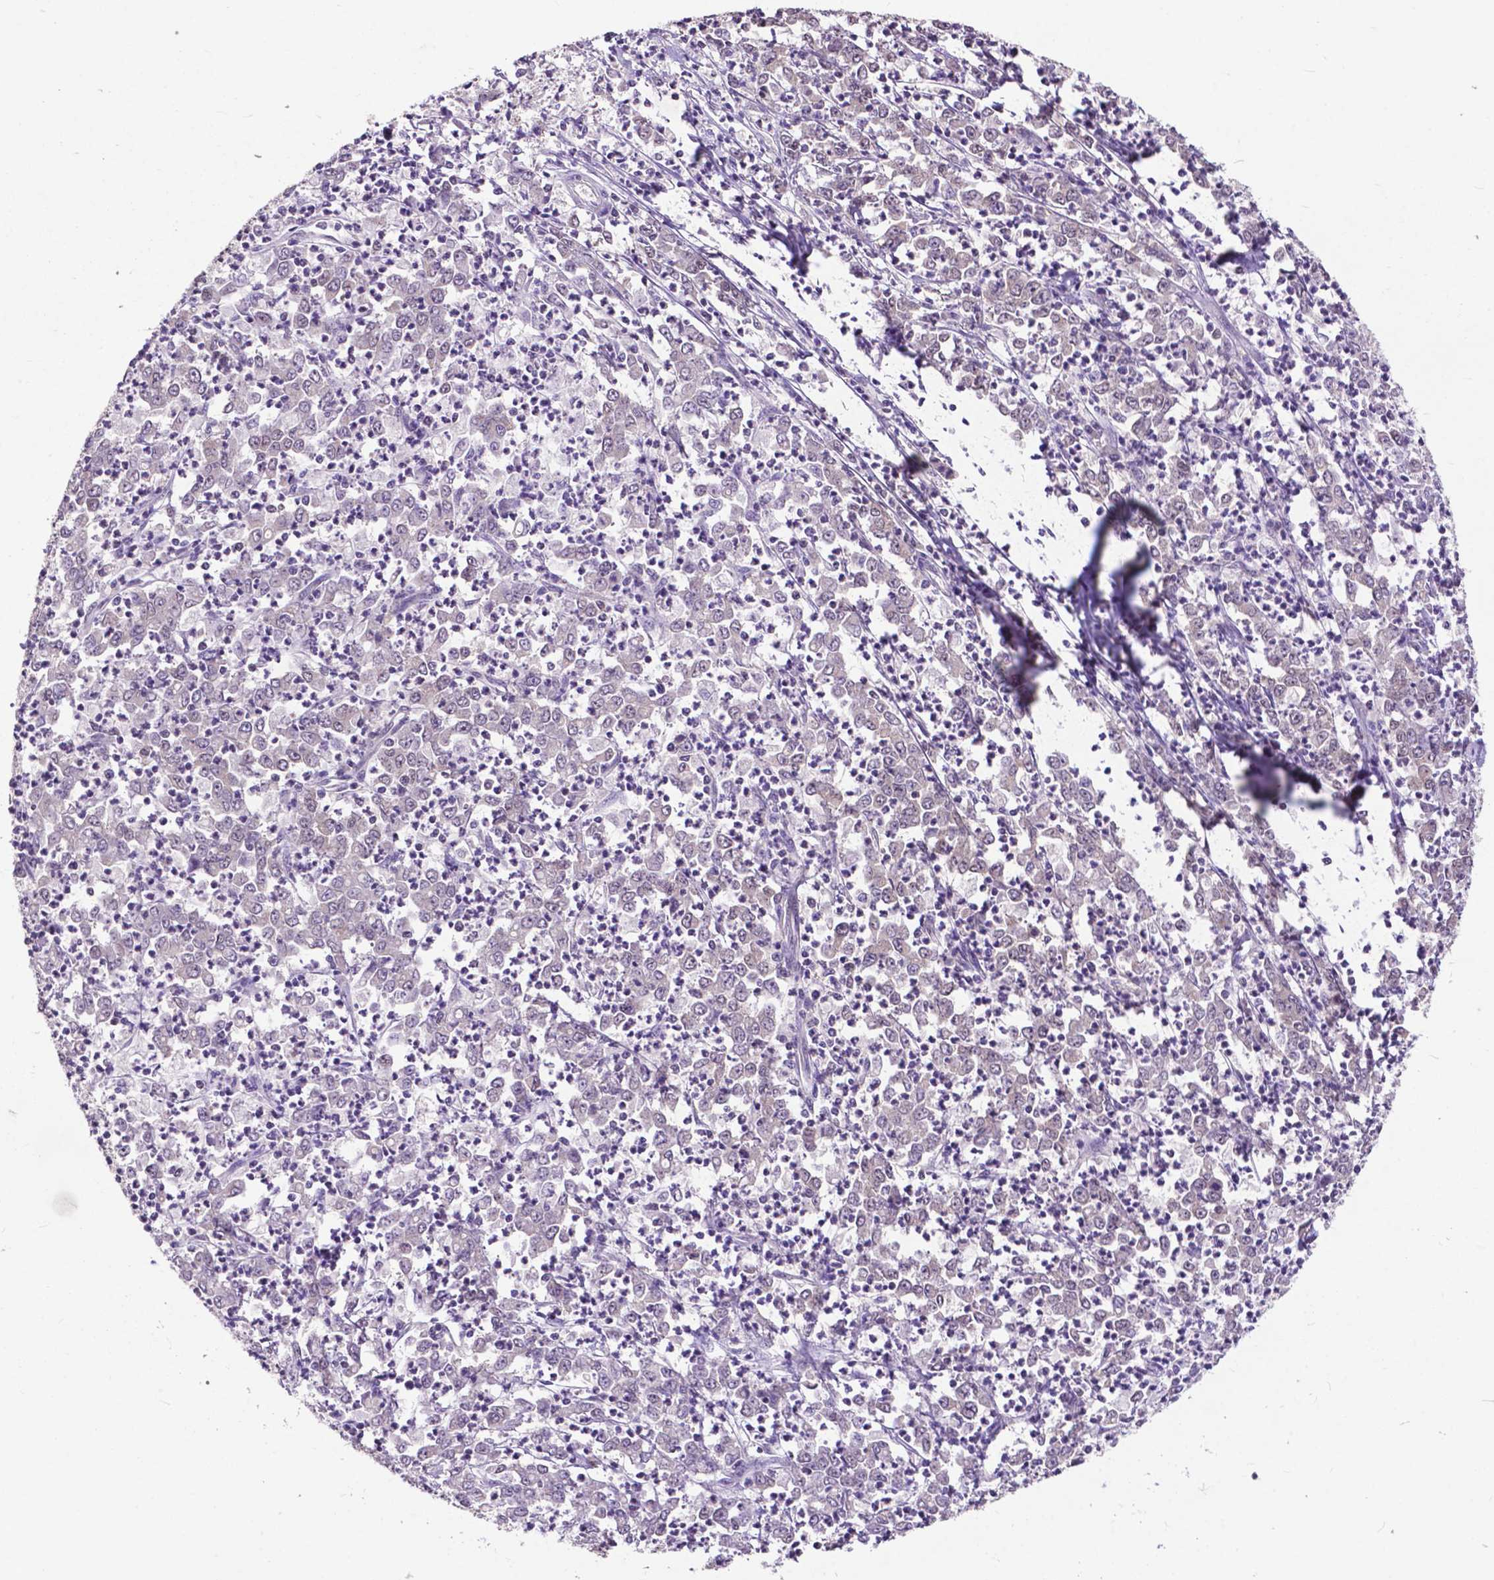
{"staining": {"intensity": "weak", "quantity": "25%-75%", "location": "nuclear"}, "tissue": "stomach cancer", "cell_type": "Tumor cells", "image_type": "cancer", "snomed": [{"axis": "morphology", "description": "Adenocarcinoma, NOS"}, {"axis": "topography", "description": "Stomach, lower"}], "caption": "Immunohistochemical staining of human stomach cancer (adenocarcinoma) displays low levels of weak nuclear protein staining in approximately 25%-75% of tumor cells.", "gene": "FAF1", "patient": {"sex": "female", "age": 71}}